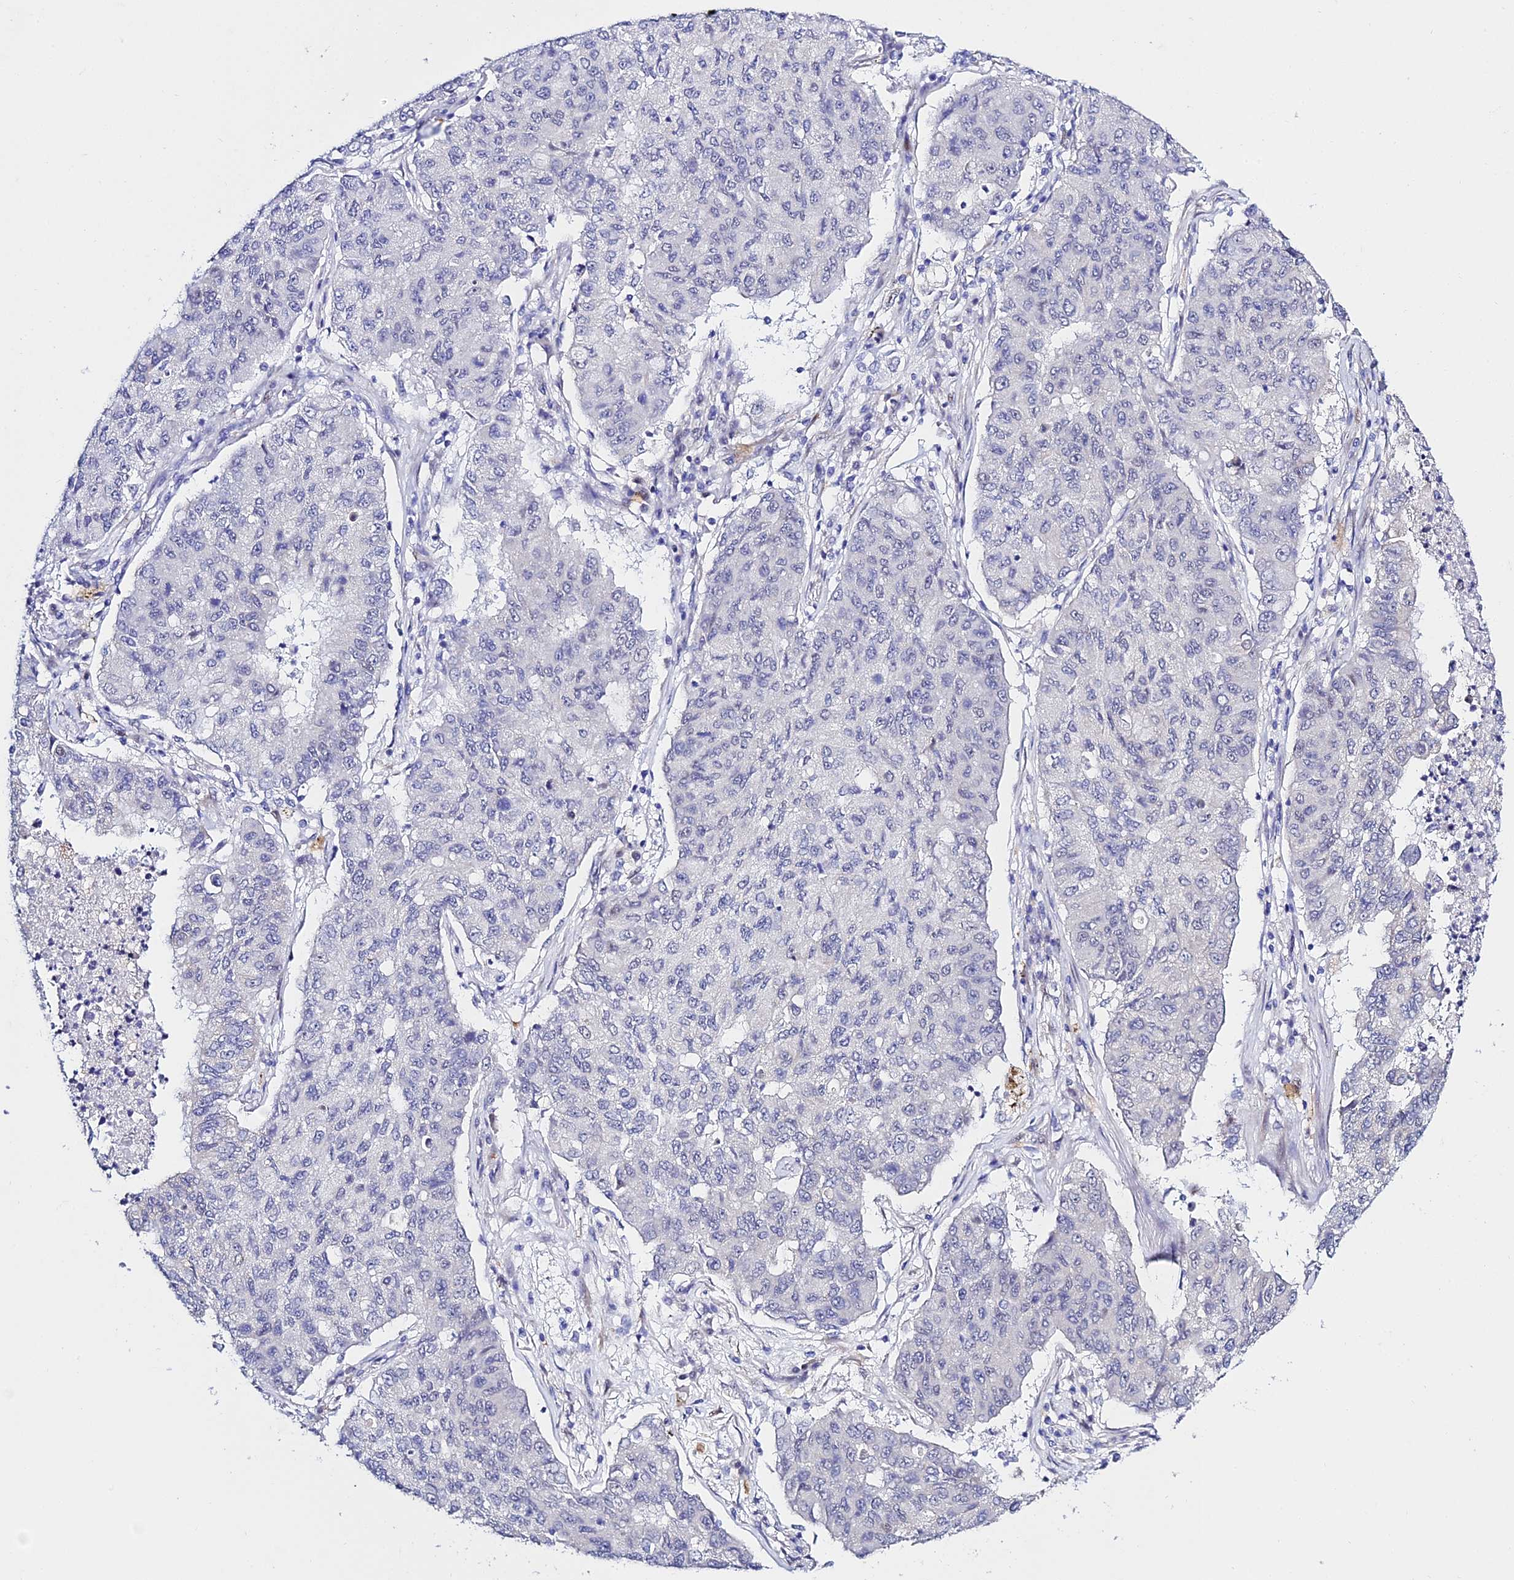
{"staining": {"intensity": "negative", "quantity": "none", "location": "none"}, "tissue": "lung cancer", "cell_type": "Tumor cells", "image_type": "cancer", "snomed": [{"axis": "morphology", "description": "Squamous cell carcinoma, NOS"}, {"axis": "topography", "description": "Lung"}], "caption": "Lung cancer was stained to show a protein in brown. There is no significant positivity in tumor cells.", "gene": "POFUT2", "patient": {"sex": "male", "age": 74}}